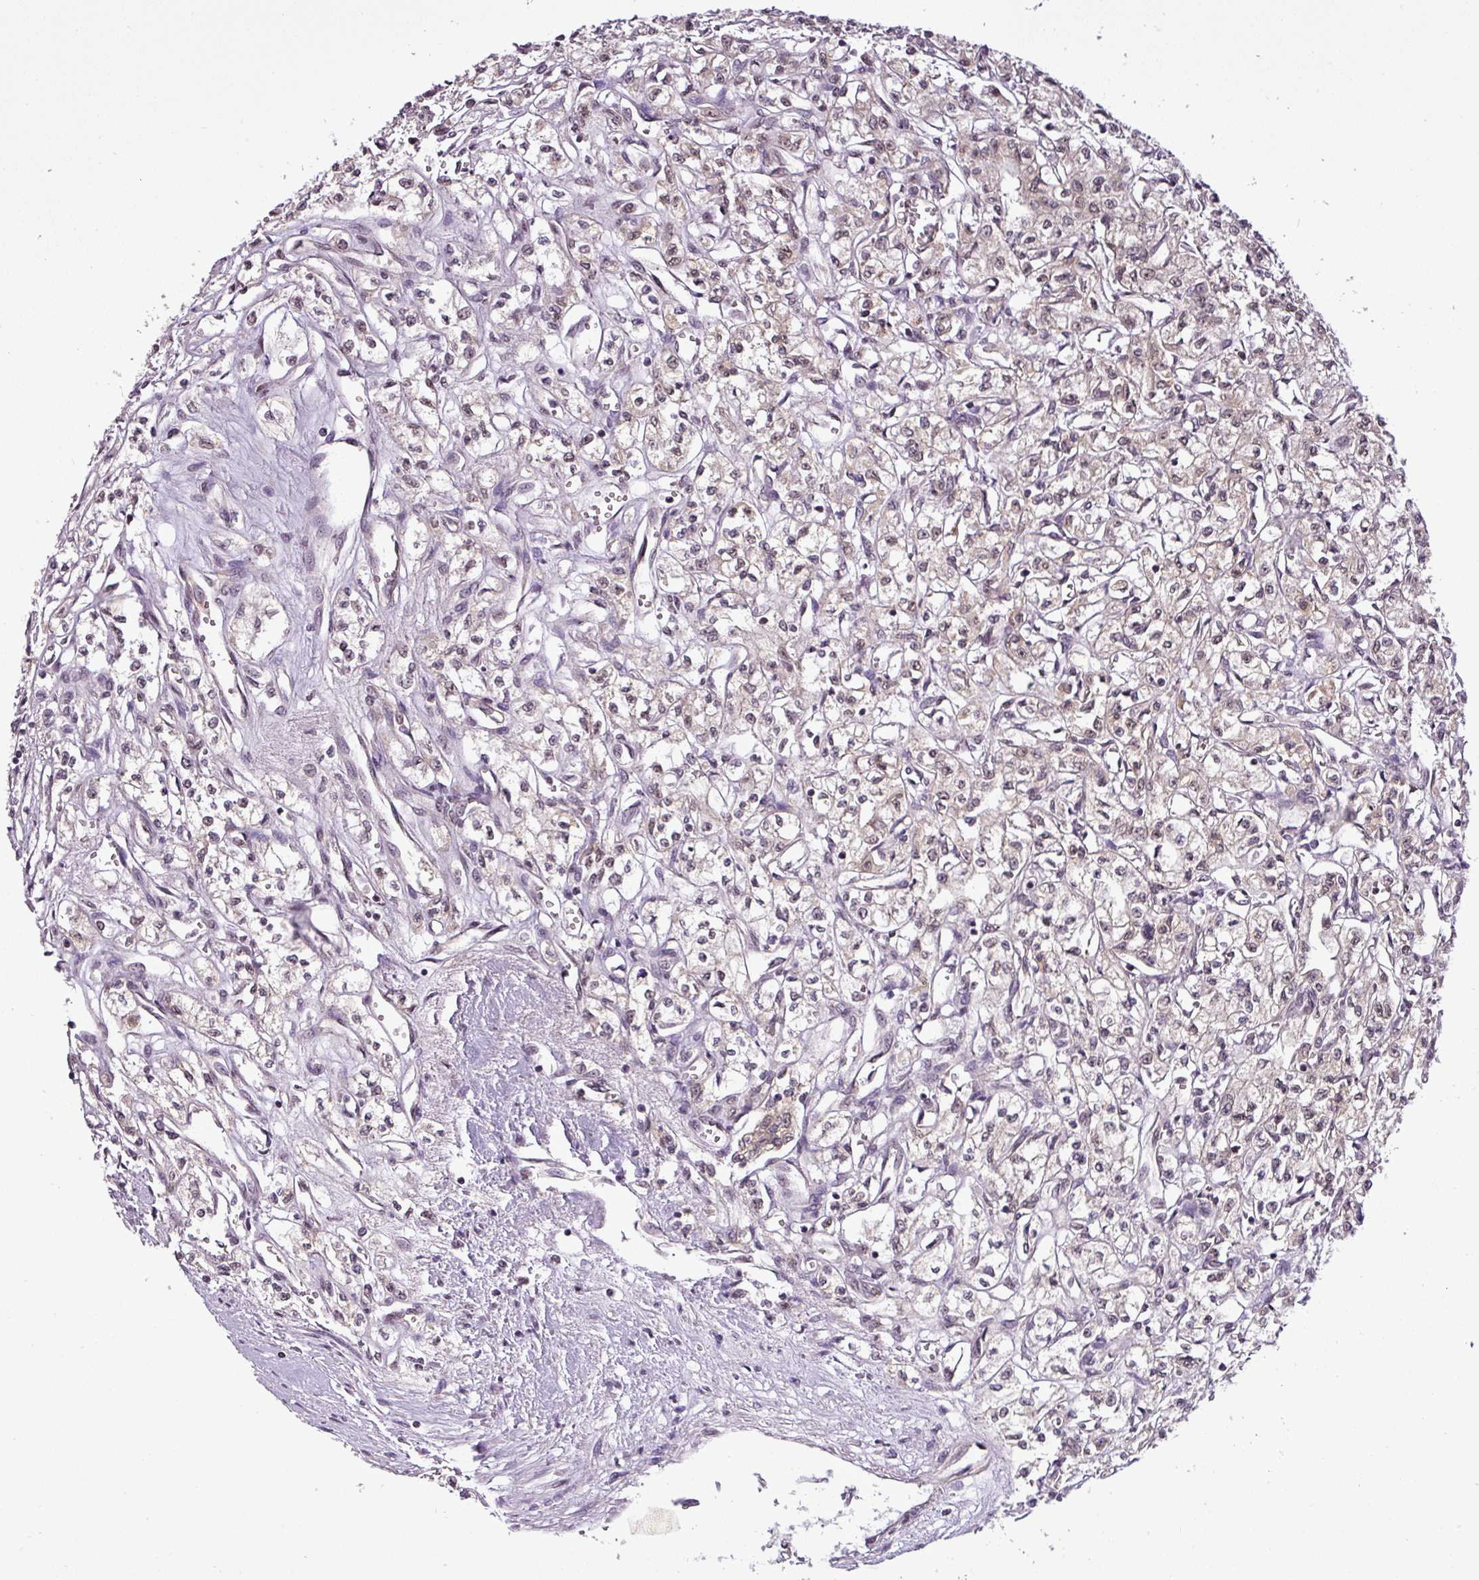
{"staining": {"intensity": "weak", "quantity": "25%-75%", "location": "nuclear"}, "tissue": "renal cancer", "cell_type": "Tumor cells", "image_type": "cancer", "snomed": [{"axis": "morphology", "description": "Adenocarcinoma, NOS"}, {"axis": "topography", "description": "Kidney"}], "caption": "Tumor cells show low levels of weak nuclear positivity in approximately 25%-75% of cells in renal adenocarcinoma.", "gene": "MFHAS1", "patient": {"sex": "male", "age": 56}}